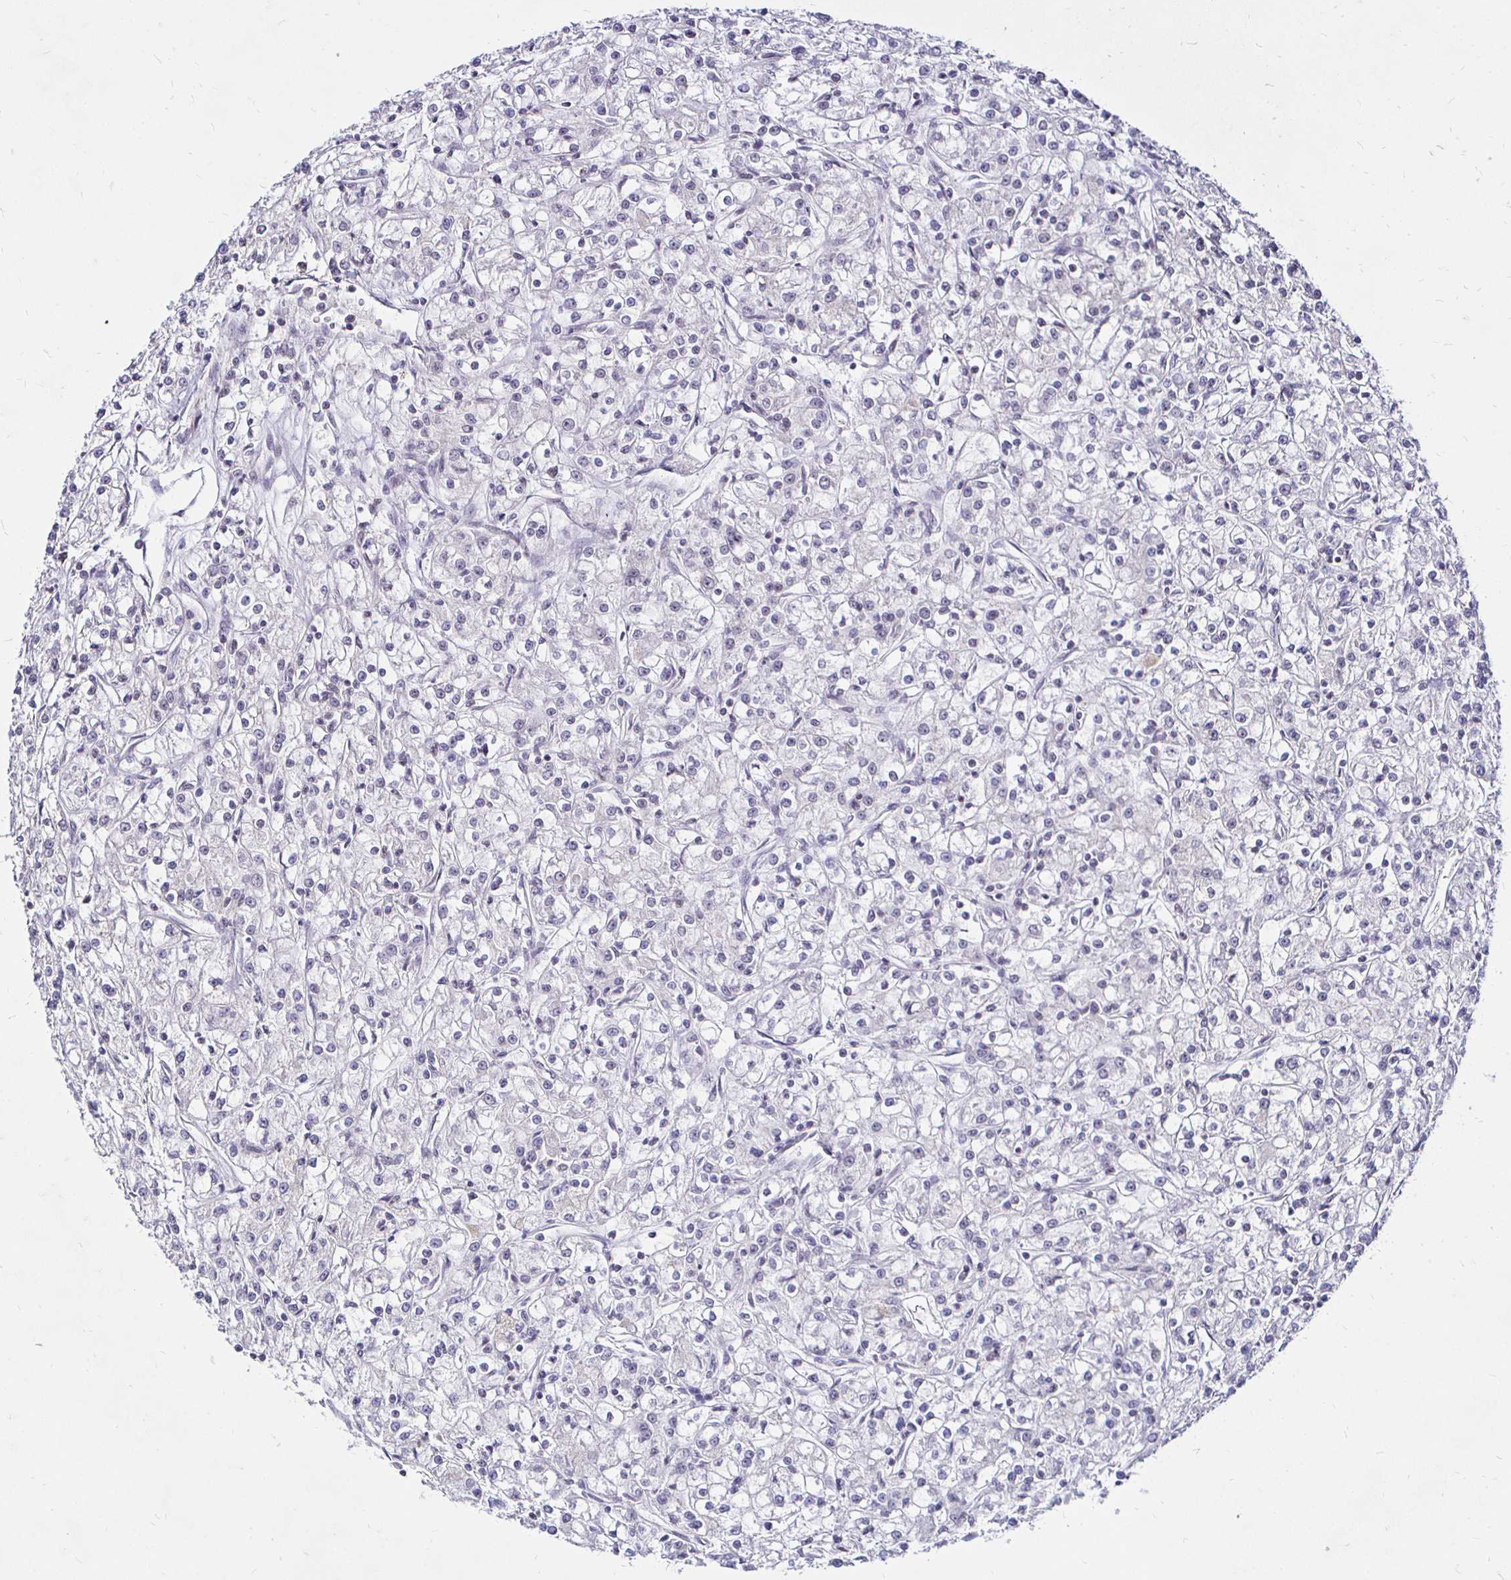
{"staining": {"intensity": "negative", "quantity": "none", "location": "none"}, "tissue": "renal cancer", "cell_type": "Tumor cells", "image_type": "cancer", "snomed": [{"axis": "morphology", "description": "Adenocarcinoma, NOS"}, {"axis": "topography", "description": "Kidney"}], "caption": "The histopathology image shows no staining of tumor cells in renal adenocarcinoma. (DAB (3,3'-diaminobenzidine) immunohistochemistry (IHC) with hematoxylin counter stain).", "gene": "SIN3A", "patient": {"sex": "female", "age": 59}}